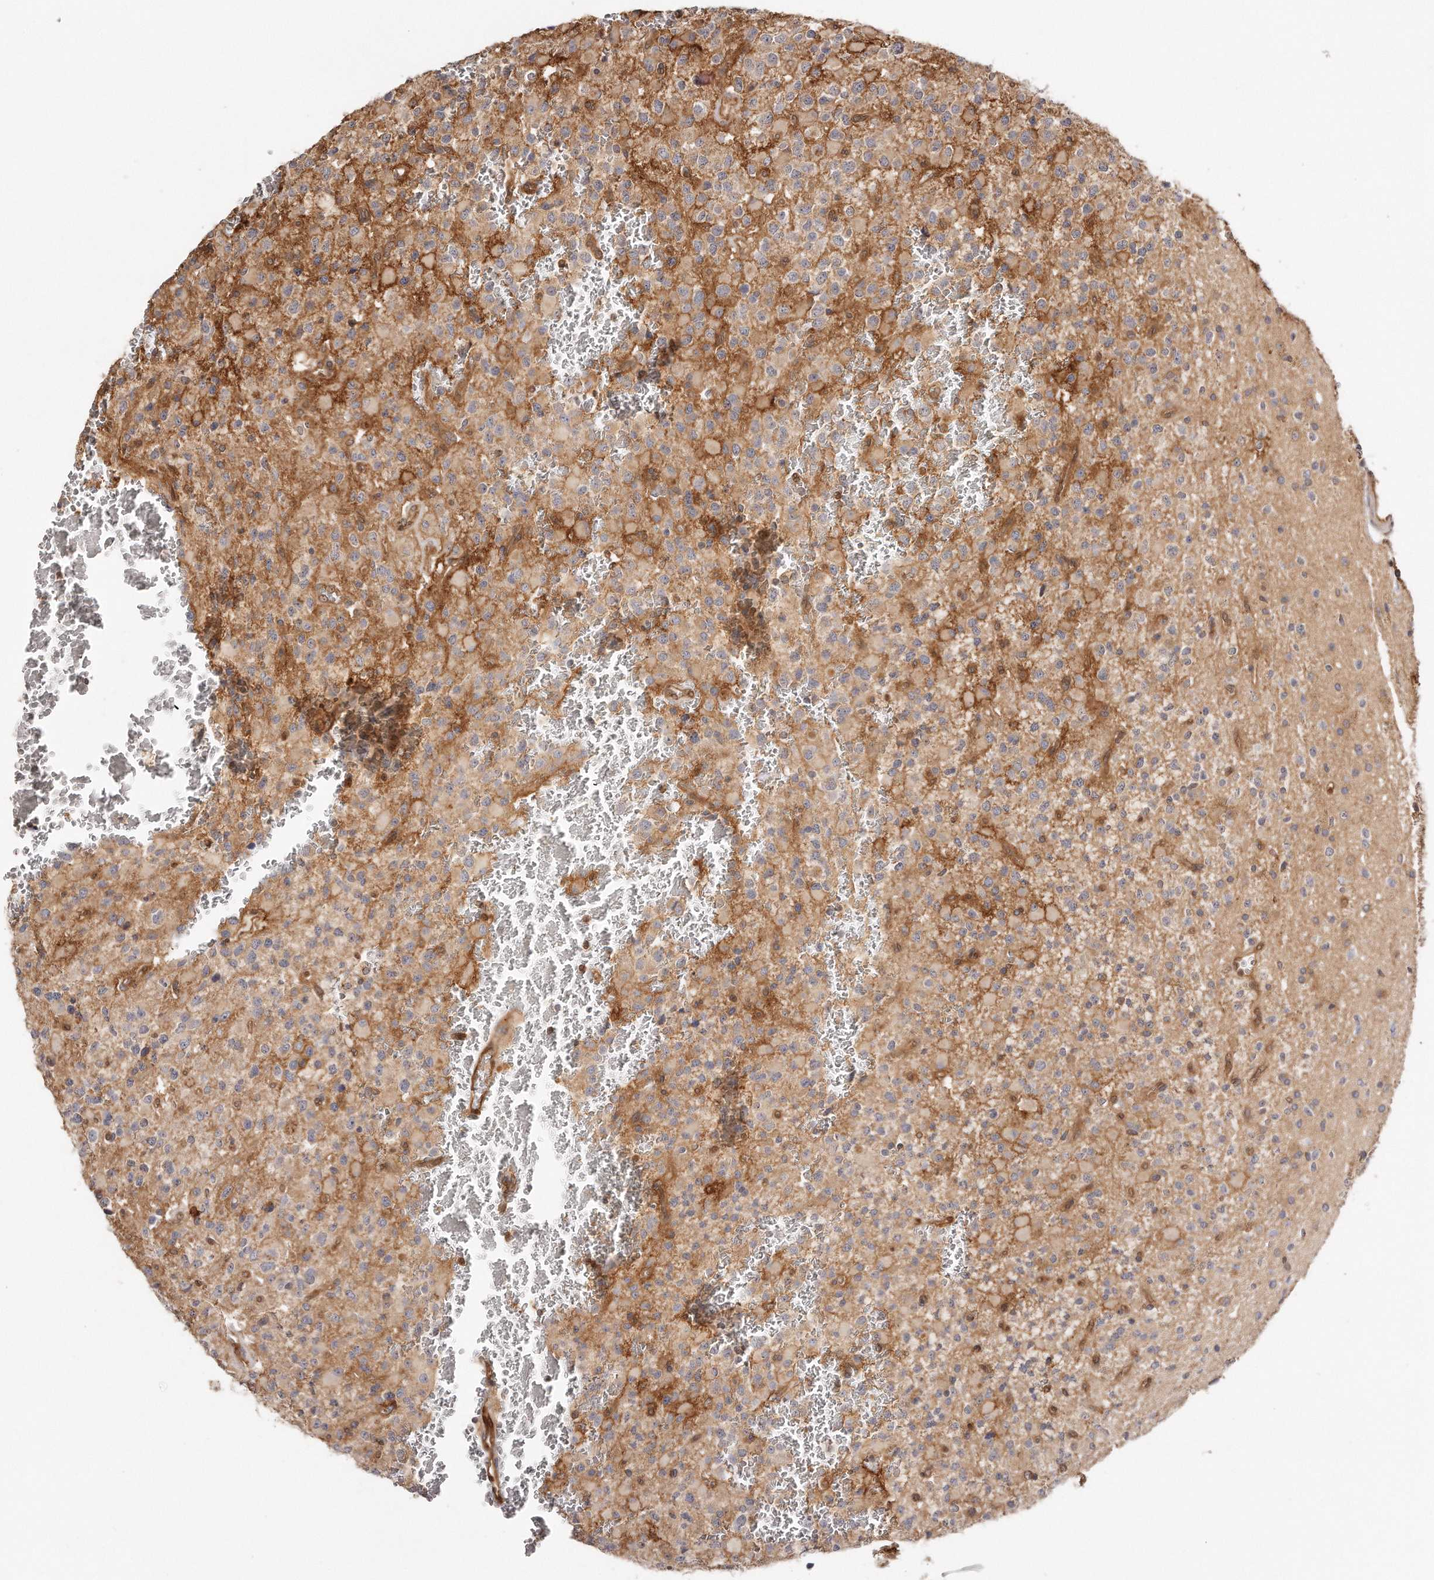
{"staining": {"intensity": "weak", "quantity": ">75%", "location": "cytoplasmic/membranous"}, "tissue": "glioma", "cell_type": "Tumor cells", "image_type": "cancer", "snomed": [{"axis": "morphology", "description": "Glioma, malignant, High grade"}, {"axis": "topography", "description": "Brain"}], "caption": "Brown immunohistochemical staining in glioma reveals weak cytoplasmic/membranous expression in about >75% of tumor cells.", "gene": "GBP4", "patient": {"sex": "male", "age": 34}}